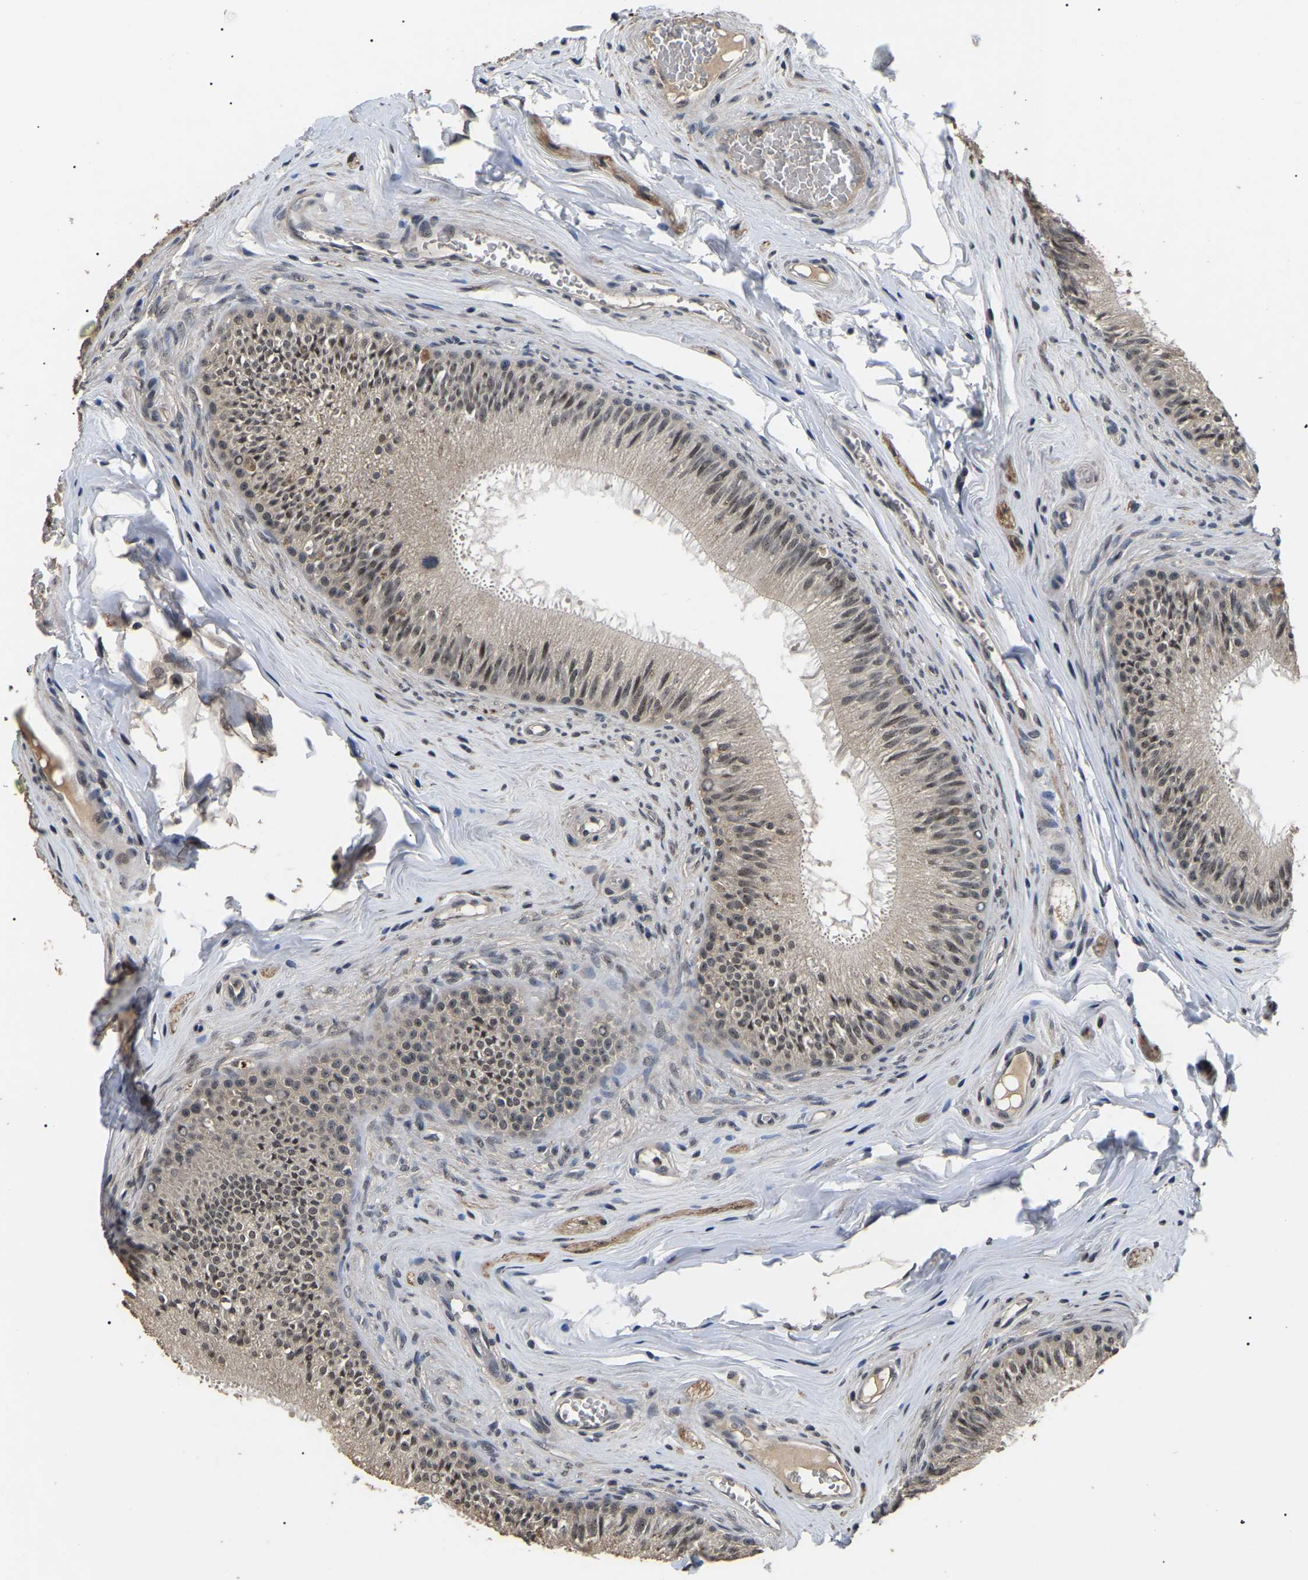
{"staining": {"intensity": "weak", "quantity": ">75%", "location": "nuclear"}, "tissue": "epididymis", "cell_type": "Glandular cells", "image_type": "normal", "snomed": [{"axis": "morphology", "description": "Normal tissue, NOS"}, {"axis": "topography", "description": "Testis"}, {"axis": "topography", "description": "Epididymis"}], "caption": "Epididymis stained with IHC exhibits weak nuclear positivity in about >75% of glandular cells.", "gene": "PPM1E", "patient": {"sex": "male", "age": 36}}